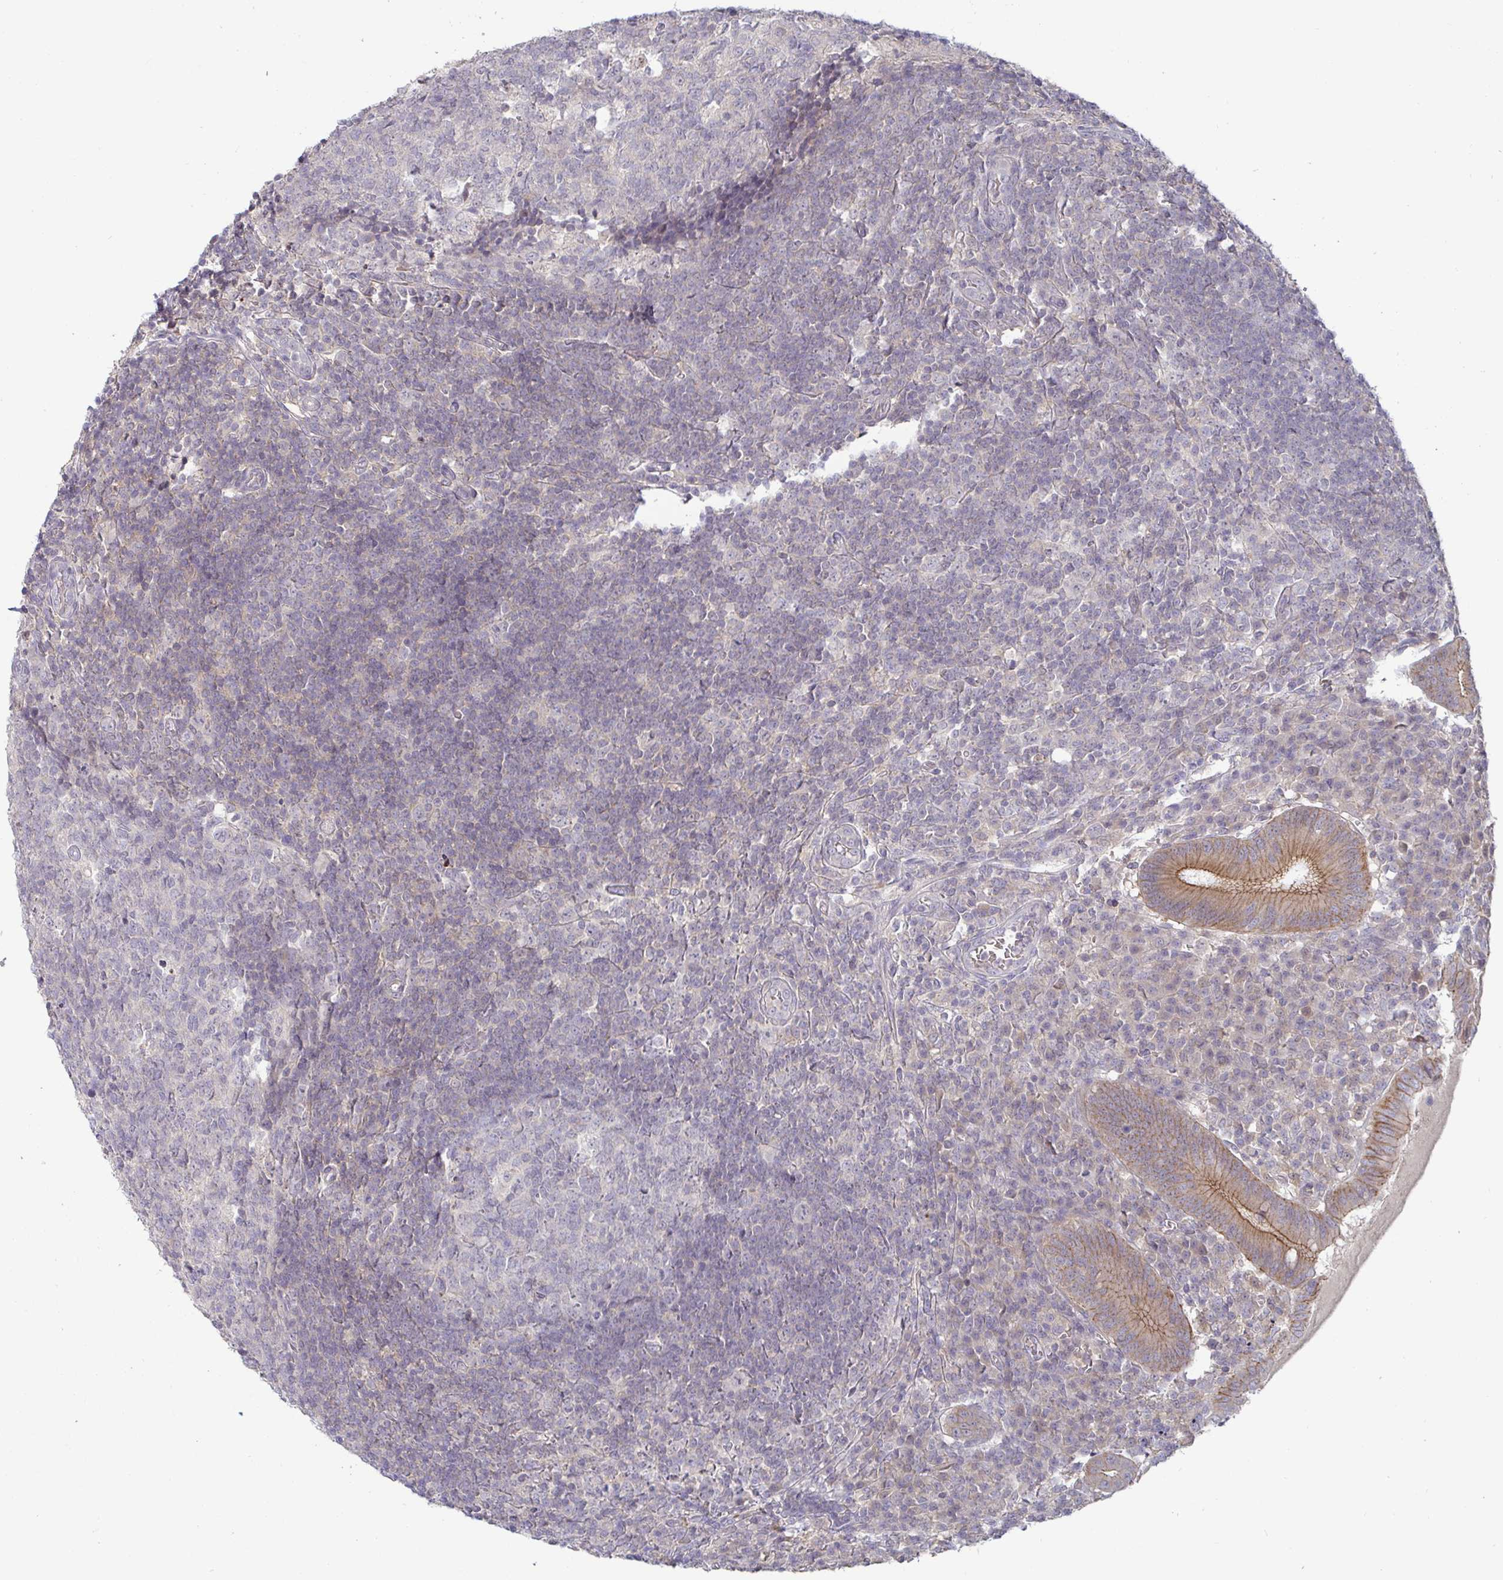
{"staining": {"intensity": "strong", "quantity": ">75%", "location": "cytoplasmic/membranous"}, "tissue": "appendix", "cell_type": "Glandular cells", "image_type": "normal", "snomed": [{"axis": "morphology", "description": "Normal tissue, NOS"}, {"axis": "topography", "description": "Appendix"}], "caption": "Protein staining demonstrates strong cytoplasmic/membranous positivity in about >75% of glandular cells in benign appendix.", "gene": "GSTM1", "patient": {"sex": "male", "age": 18}}